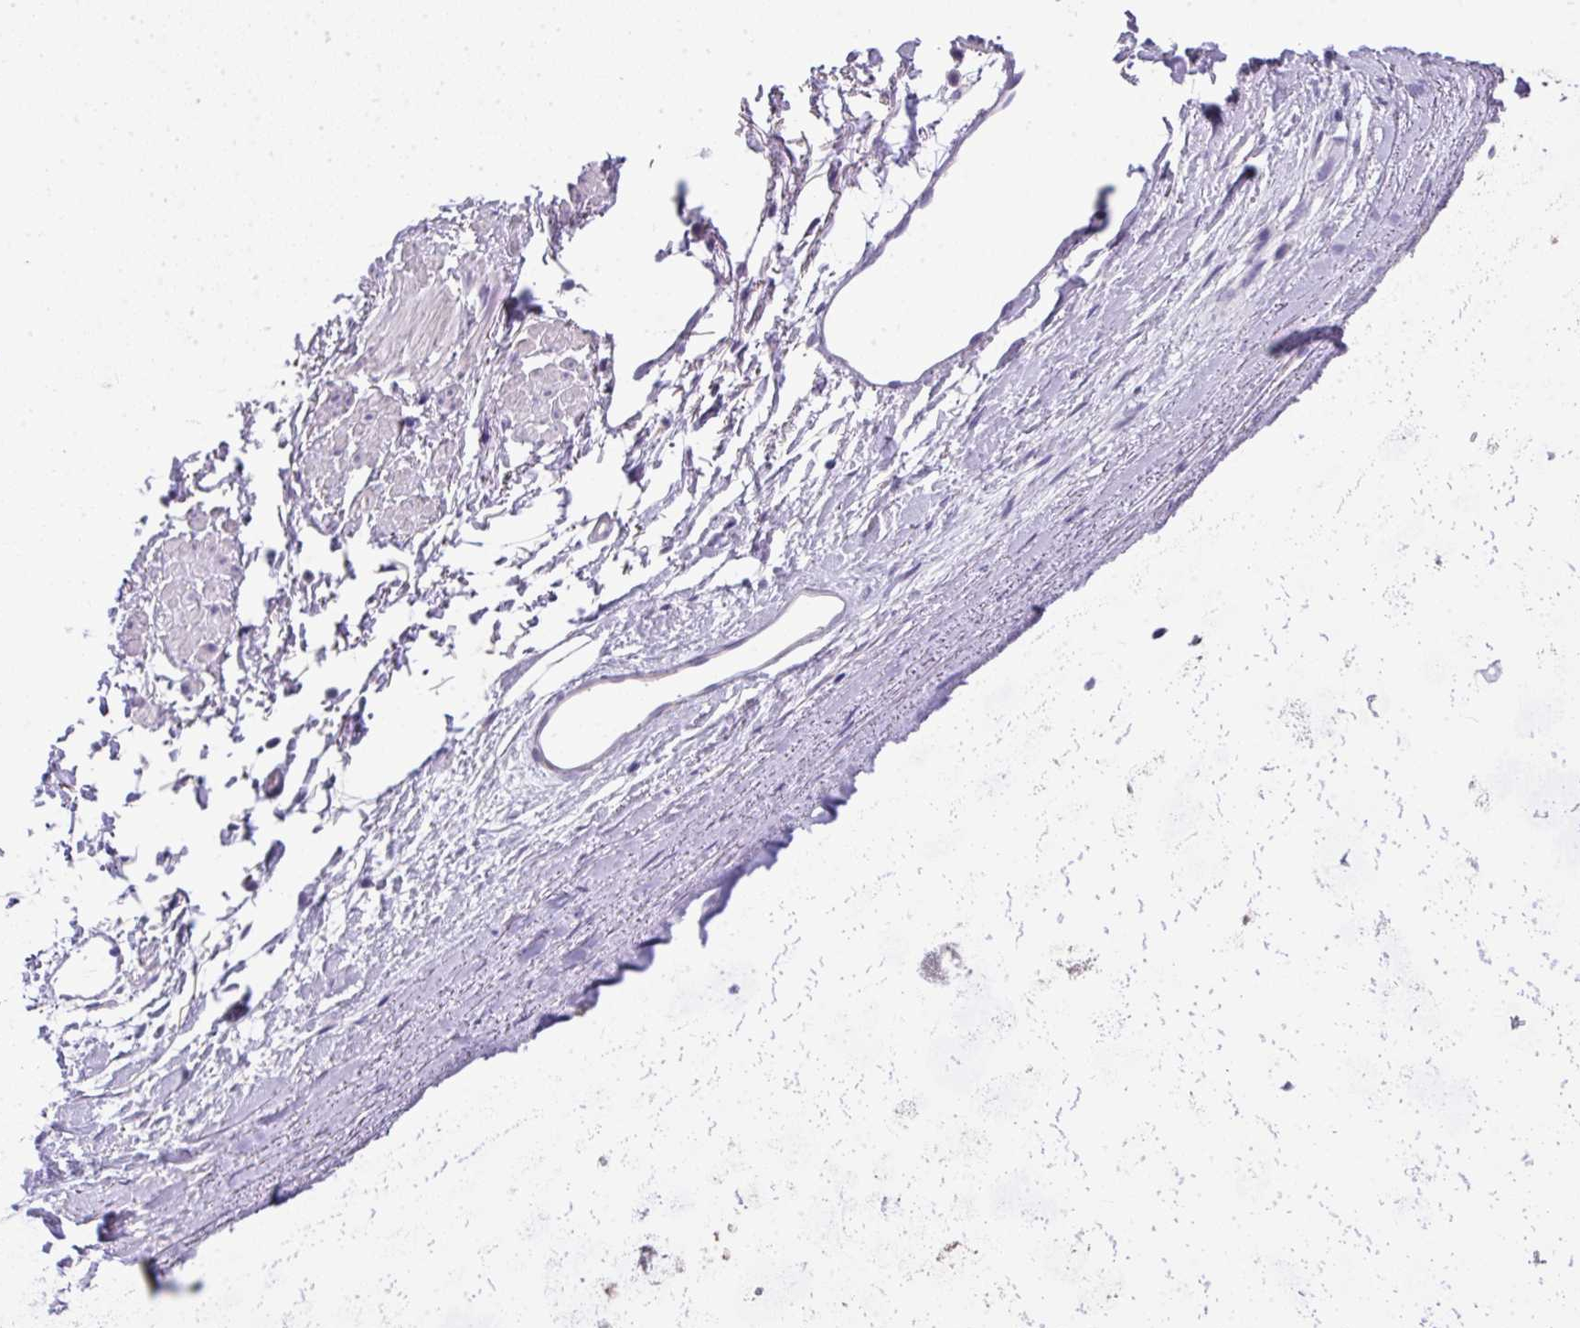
{"staining": {"intensity": "negative", "quantity": "none", "location": "none"}, "tissue": "adipose tissue", "cell_type": "Adipocytes", "image_type": "normal", "snomed": [{"axis": "morphology", "description": "Normal tissue, NOS"}, {"axis": "topography", "description": "Lymph node"}, {"axis": "topography", "description": "Cartilage tissue"}, {"axis": "topography", "description": "Bronchus"}], "caption": "The immunohistochemistry histopathology image has no significant staining in adipocytes of adipose tissue. Brightfield microscopy of immunohistochemistry (IHC) stained with DAB (brown) and hematoxylin (blue), captured at high magnification.", "gene": "PALS2", "patient": {"sex": "female", "age": 70}}